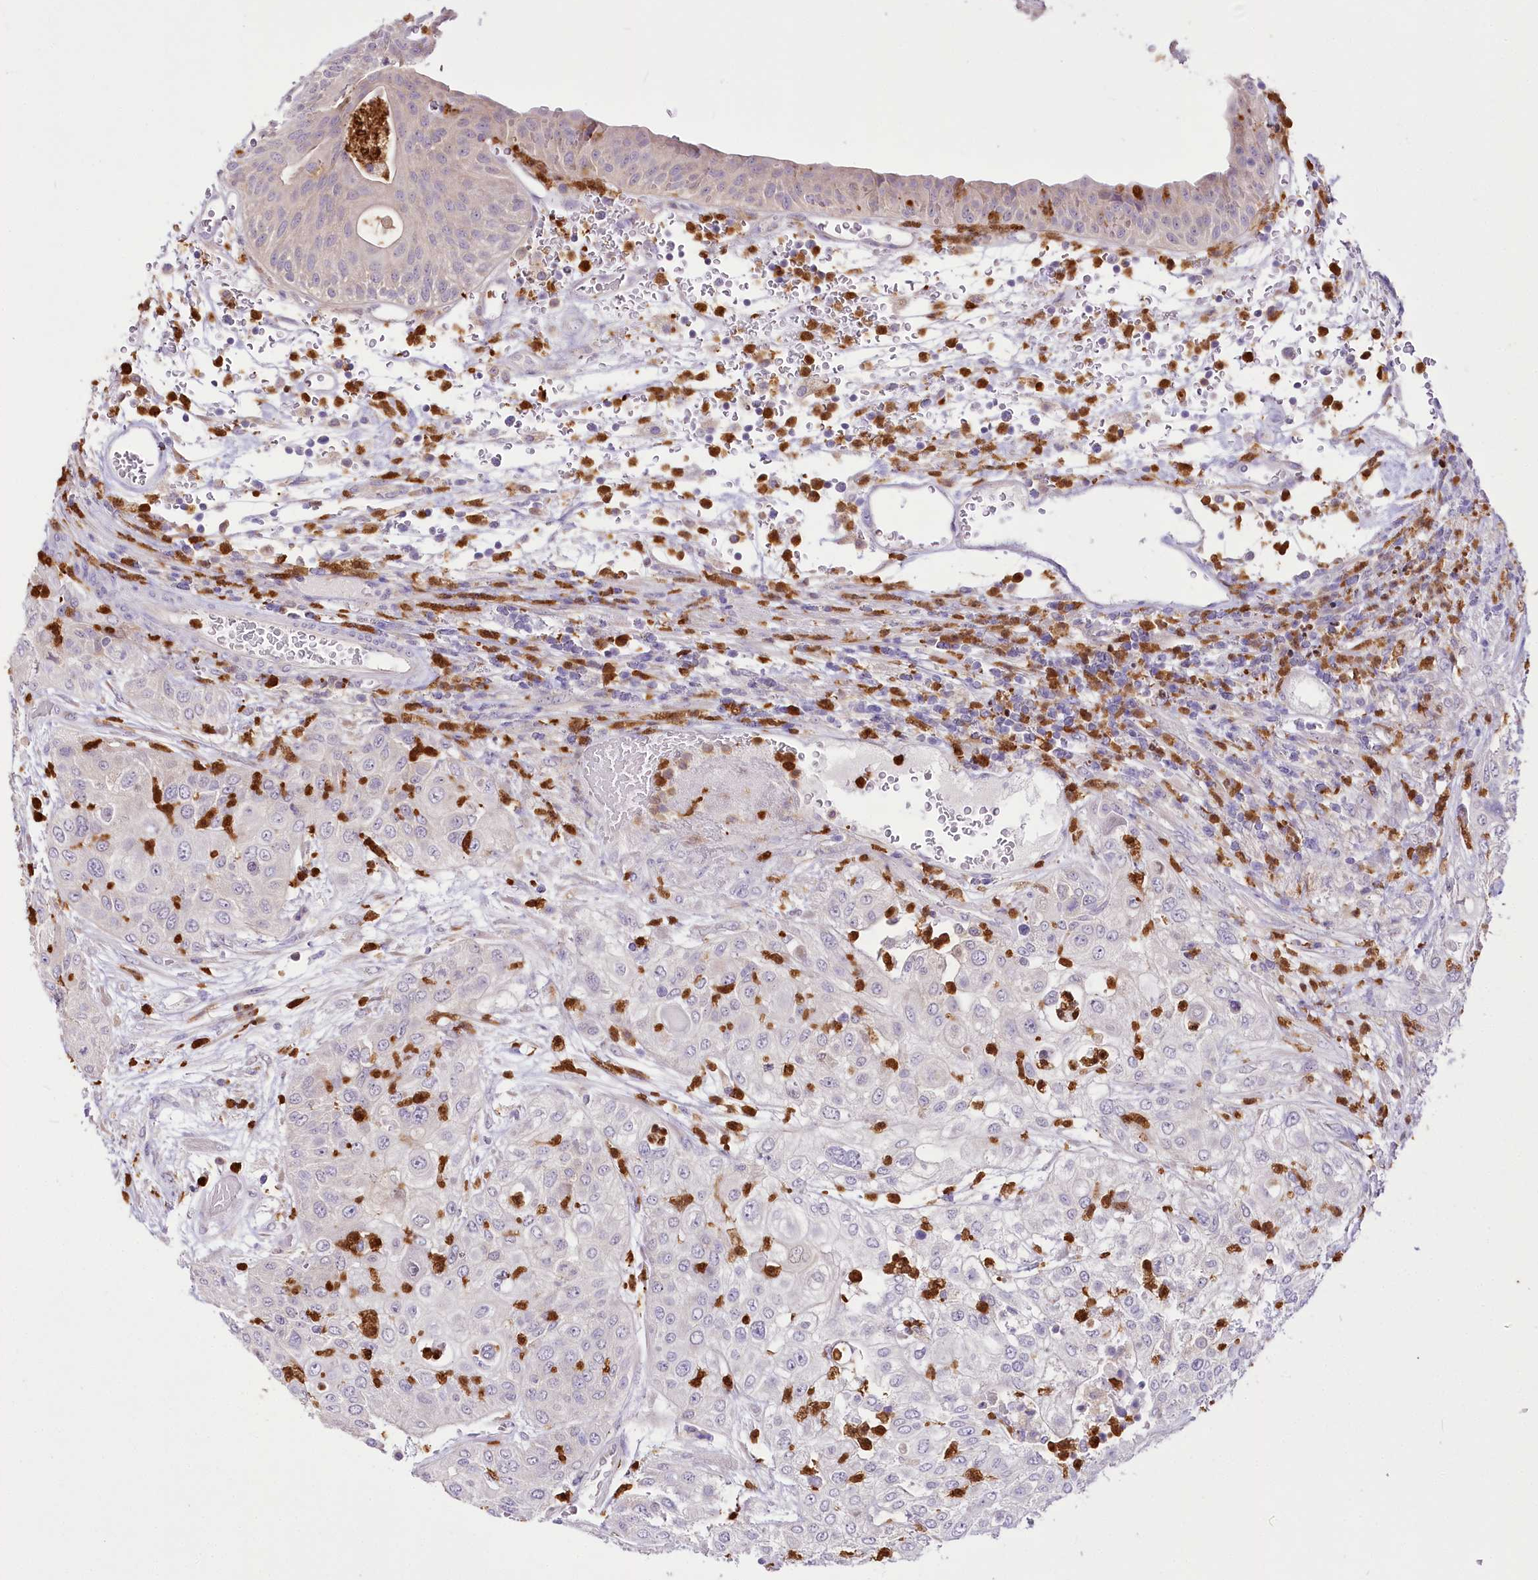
{"staining": {"intensity": "negative", "quantity": "none", "location": "none"}, "tissue": "urothelial cancer", "cell_type": "Tumor cells", "image_type": "cancer", "snomed": [{"axis": "morphology", "description": "Urothelial carcinoma, High grade"}, {"axis": "topography", "description": "Urinary bladder"}], "caption": "Urothelial cancer was stained to show a protein in brown. There is no significant expression in tumor cells.", "gene": "DPYD", "patient": {"sex": "female", "age": 79}}